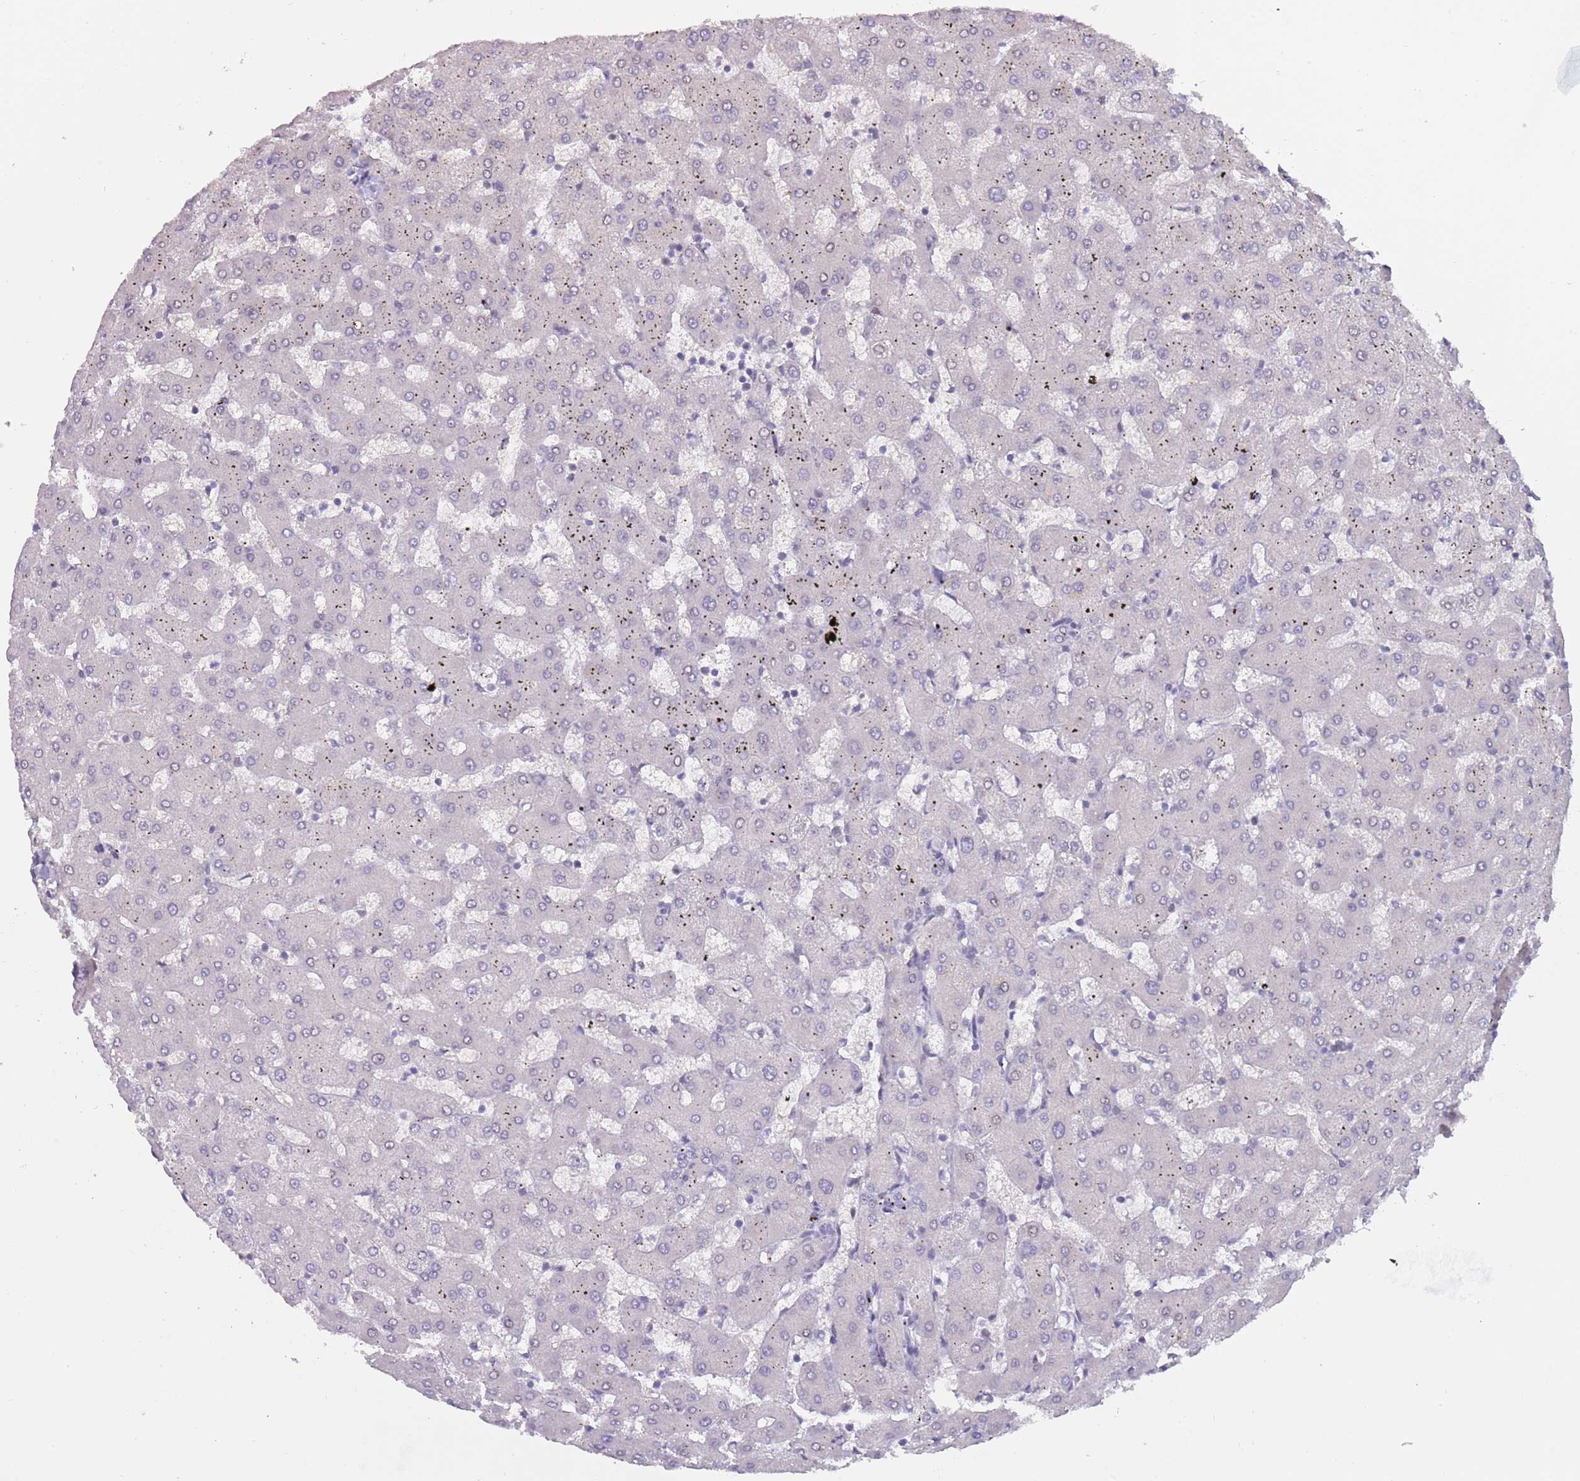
{"staining": {"intensity": "negative", "quantity": "none", "location": "none"}, "tissue": "liver", "cell_type": "Cholangiocytes", "image_type": "normal", "snomed": [{"axis": "morphology", "description": "Normal tissue, NOS"}, {"axis": "topography", "description": "Liver"}], "caption": "The micrograph demonstrates no staining of cholangiocytes in unremarkable liver.", "gene": "KLHDC2", "patient": {"sex": "female", "age": 63}}